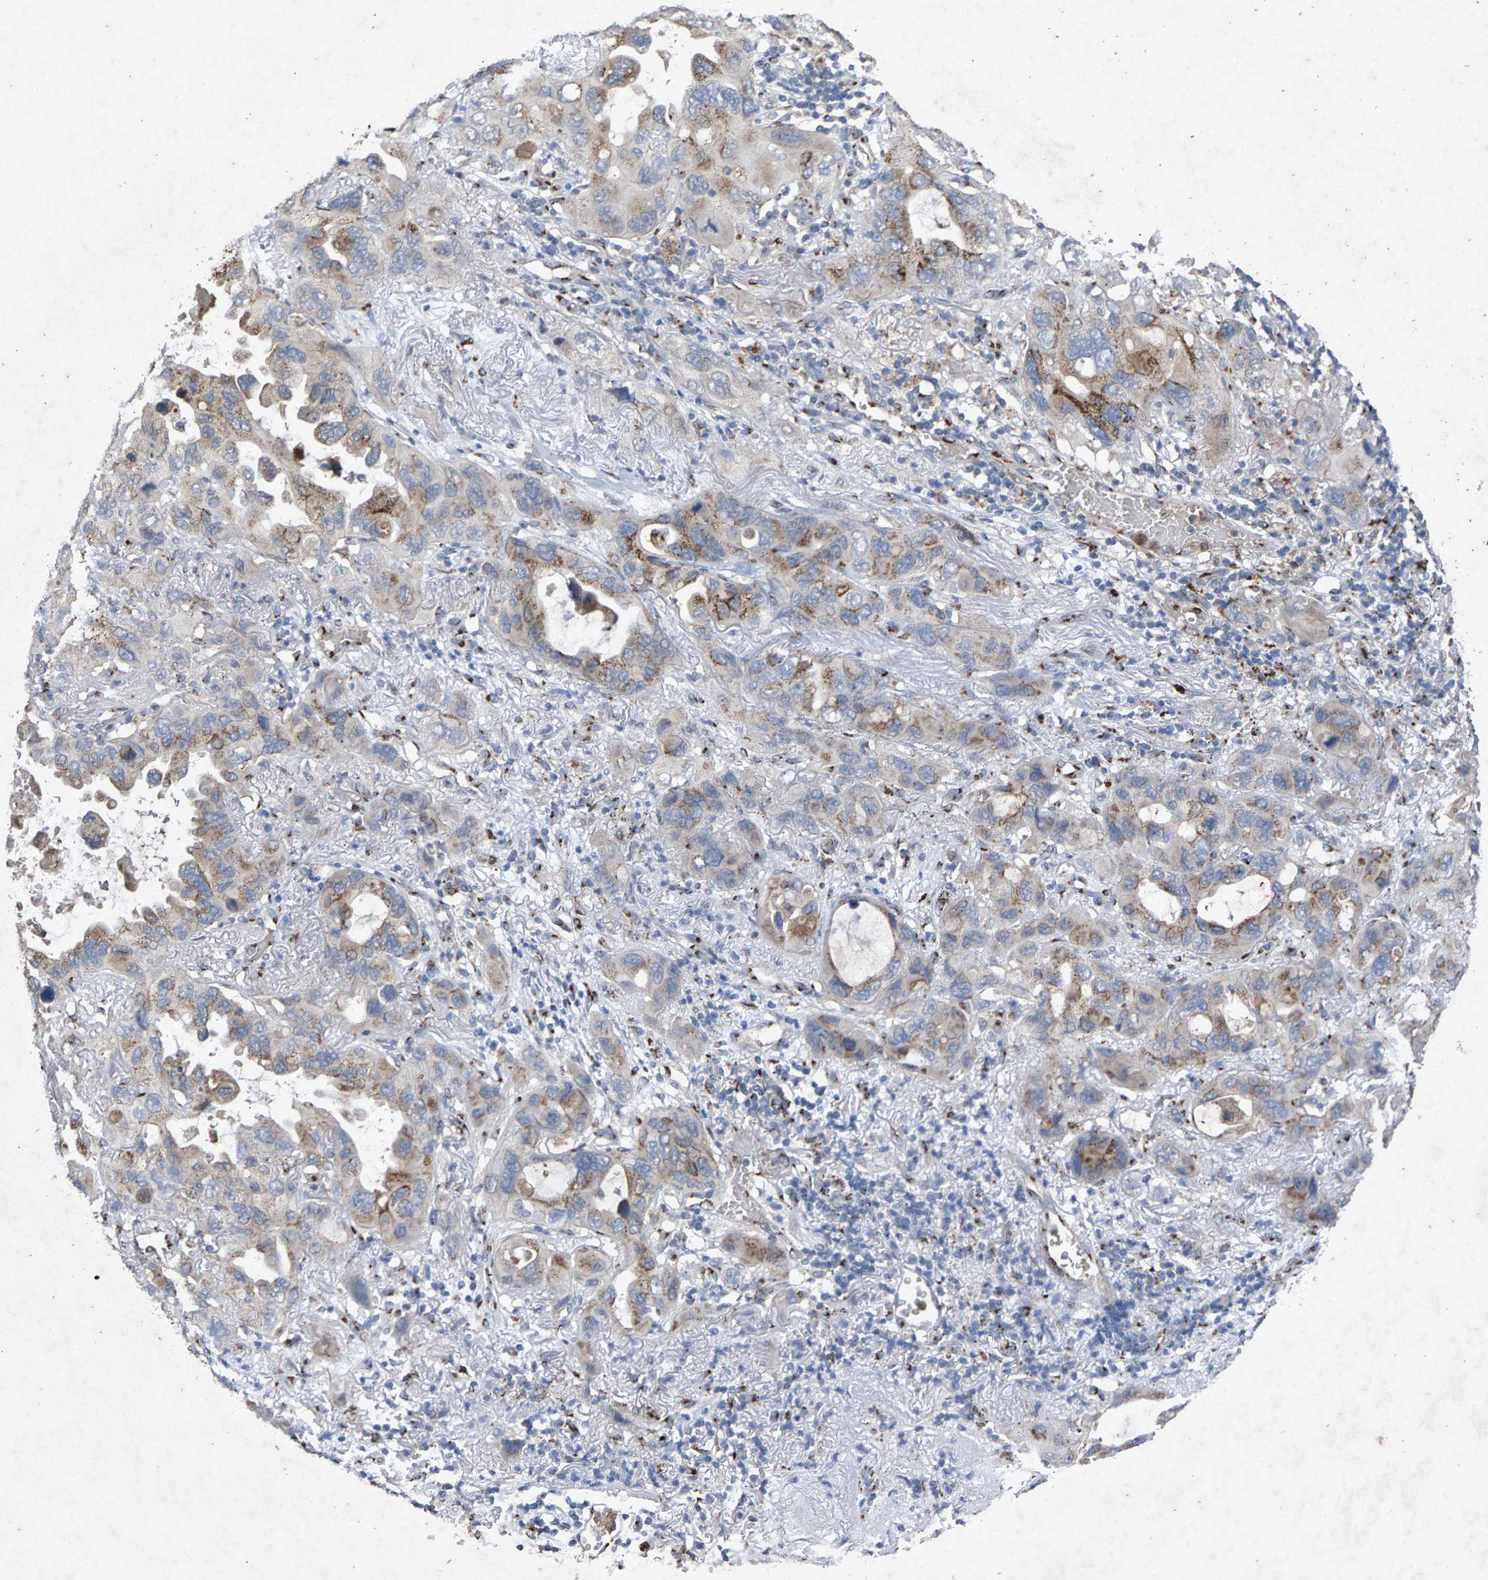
{"staining": {"intensity": "moderate", "quantity": "25%-75%", "location": "cytoplasmic/membranous"}, "tissue": "lung cancer", "cell_type": "Tumor cells", "image_type": "cancer", "snomed": [{"axis": "morphology", "description": "Squamous cell carcinoma, NOS"}, {"axis": "topography", "description": "Lung"}], "caption": "This histopathology image exhibits immunohistochemistry (IHC) staining of human lung squamous cell carcinoma, with medium moderate cytoplasmic/membranous expression in about 25%-75% of tumor cells.", "gene": "MAN2A1", "patient": {"sex": "female", "age": 73}}